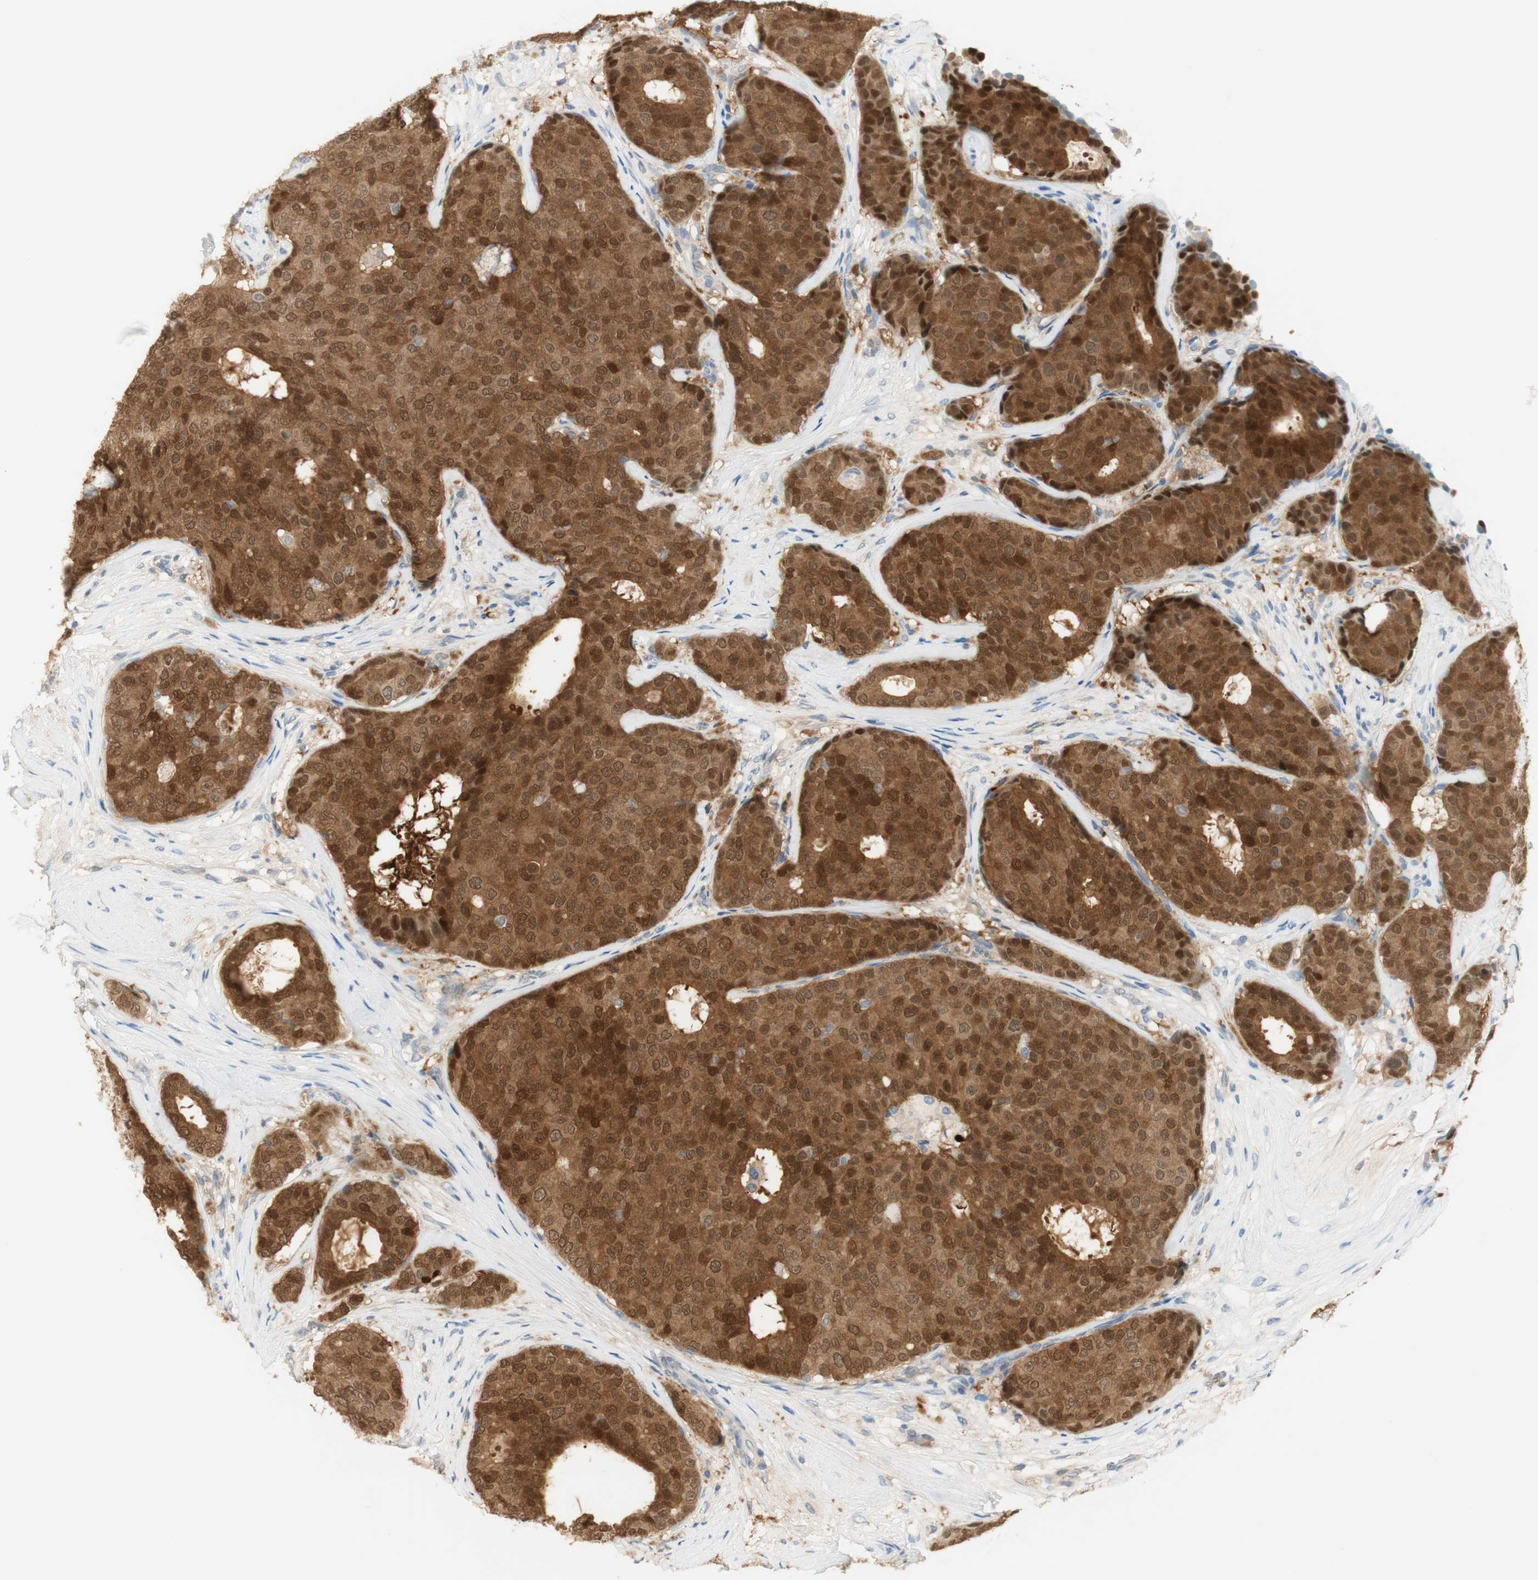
{"staining": {"intensity": "strong", "quantity": ">75%", "location": "cytoplasmic/membranous,nuclear"}, "tissue": "breast cancer", "cell_type": "Tumor cells", "image_type": "cancer", "snomed": [{"axis": "morphology", "description": "Duct carcinoma"}, {"axis": "topography", "description": "Breast"}], "caption": "The immunohistochemical stain shows strong cytoplasmic/membranous and nuclear positivity in tumor cells of breast invasive ductal carcinoma tissue.", "gene": "SELENBP1", "patient": {"sex": "female", "age": 75}}